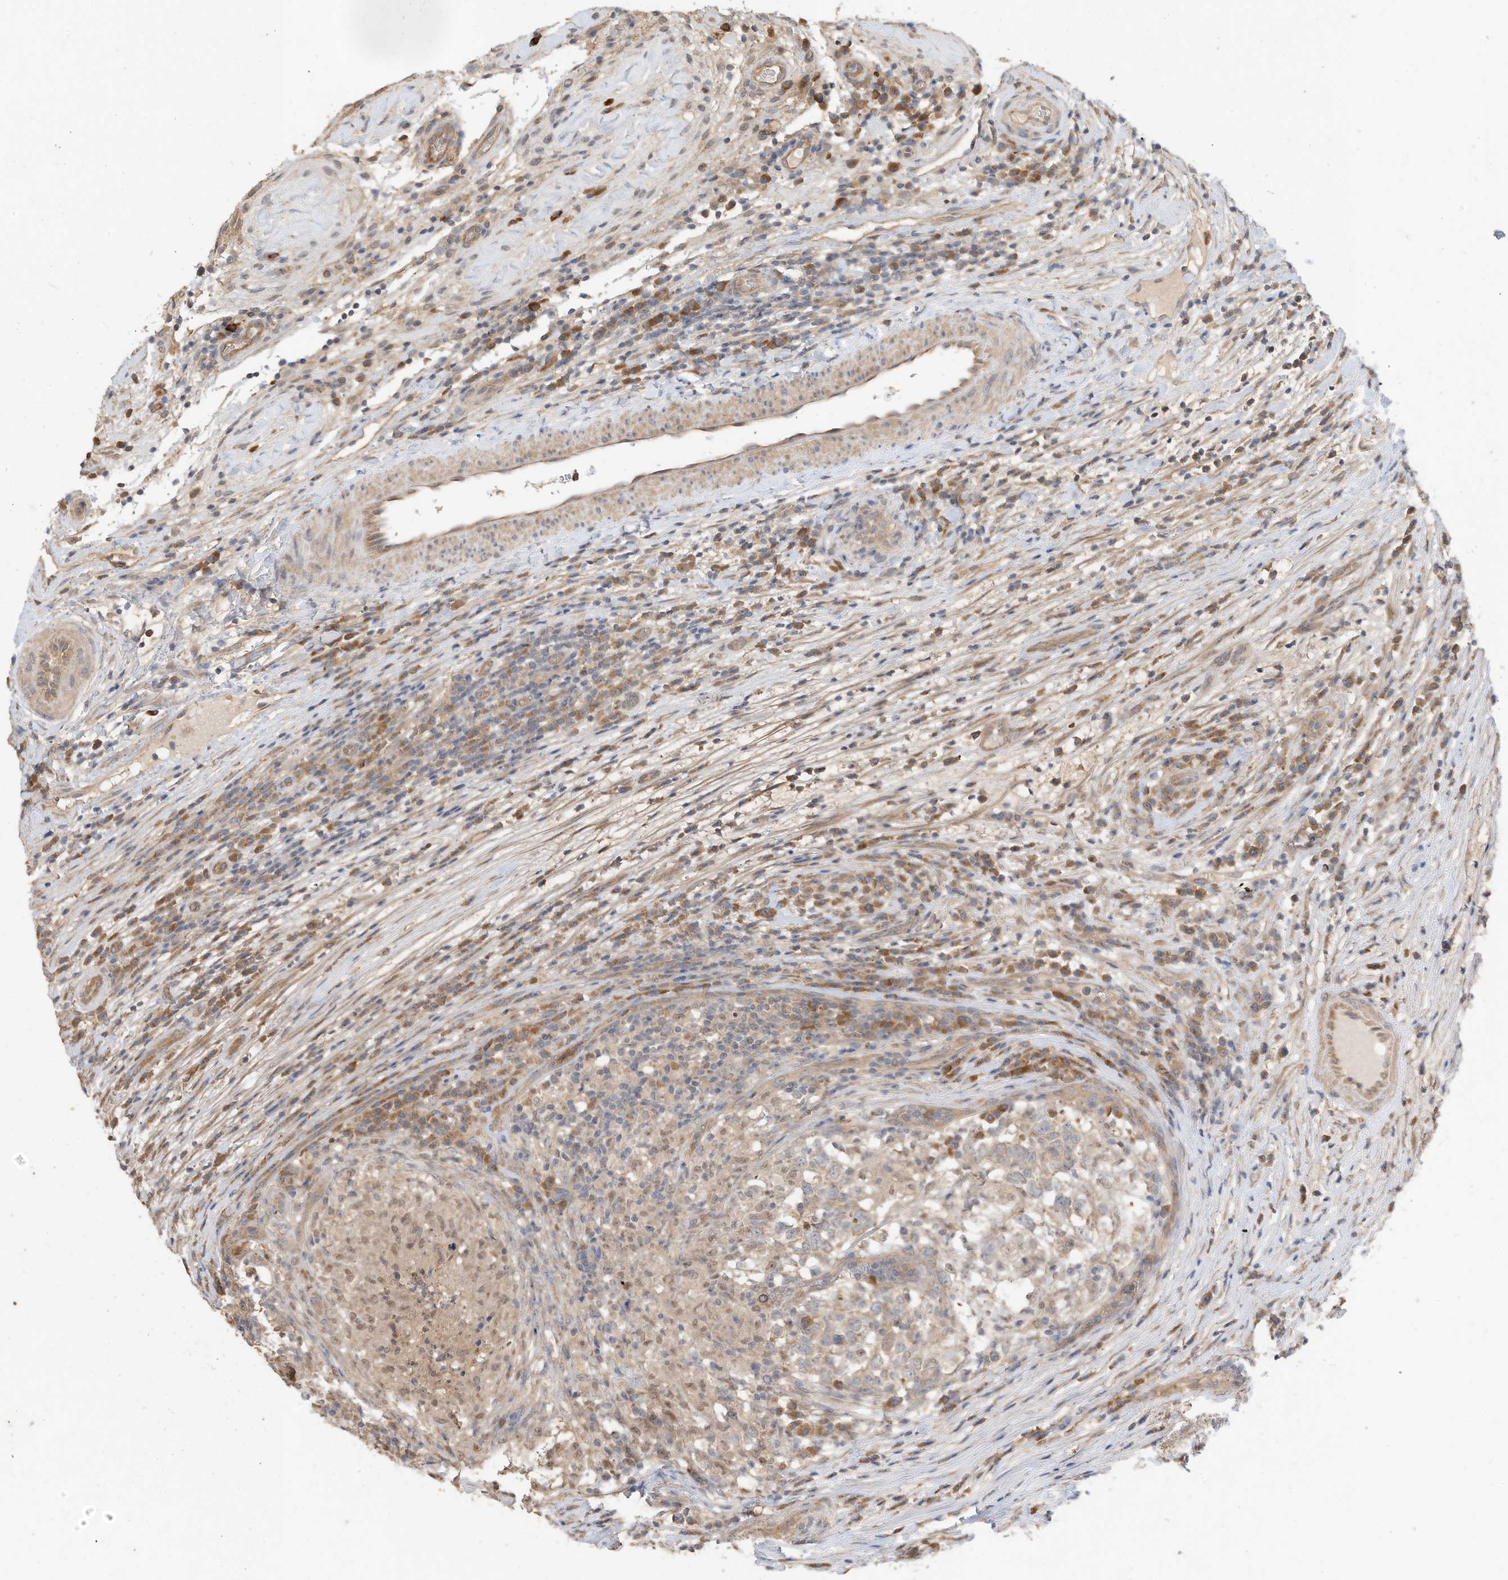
{"staining": {"intensity": "weak", "quantity": ">75%", "location": "cytoplasmic/membranous"}, "tissue": "testis cancer", "cell_type": "Tumor cells", "image_type": "cancer", "snomed": [{"axis": "morphology", "description": "Carcinoma, Embryonal, NOS"}, {"axis": "topography", "description": "Testis"}], "caption": "Tumor cells demonstrate low levels of weak cytoplasmic/membranous staining in approximately >75% of cells in embryonal carcinoma (testis). Ihc stains the protein in brown and the nuclei are stained blue.", "gene": "OFD1", "patient": {"sex": "male", "age": 26}}